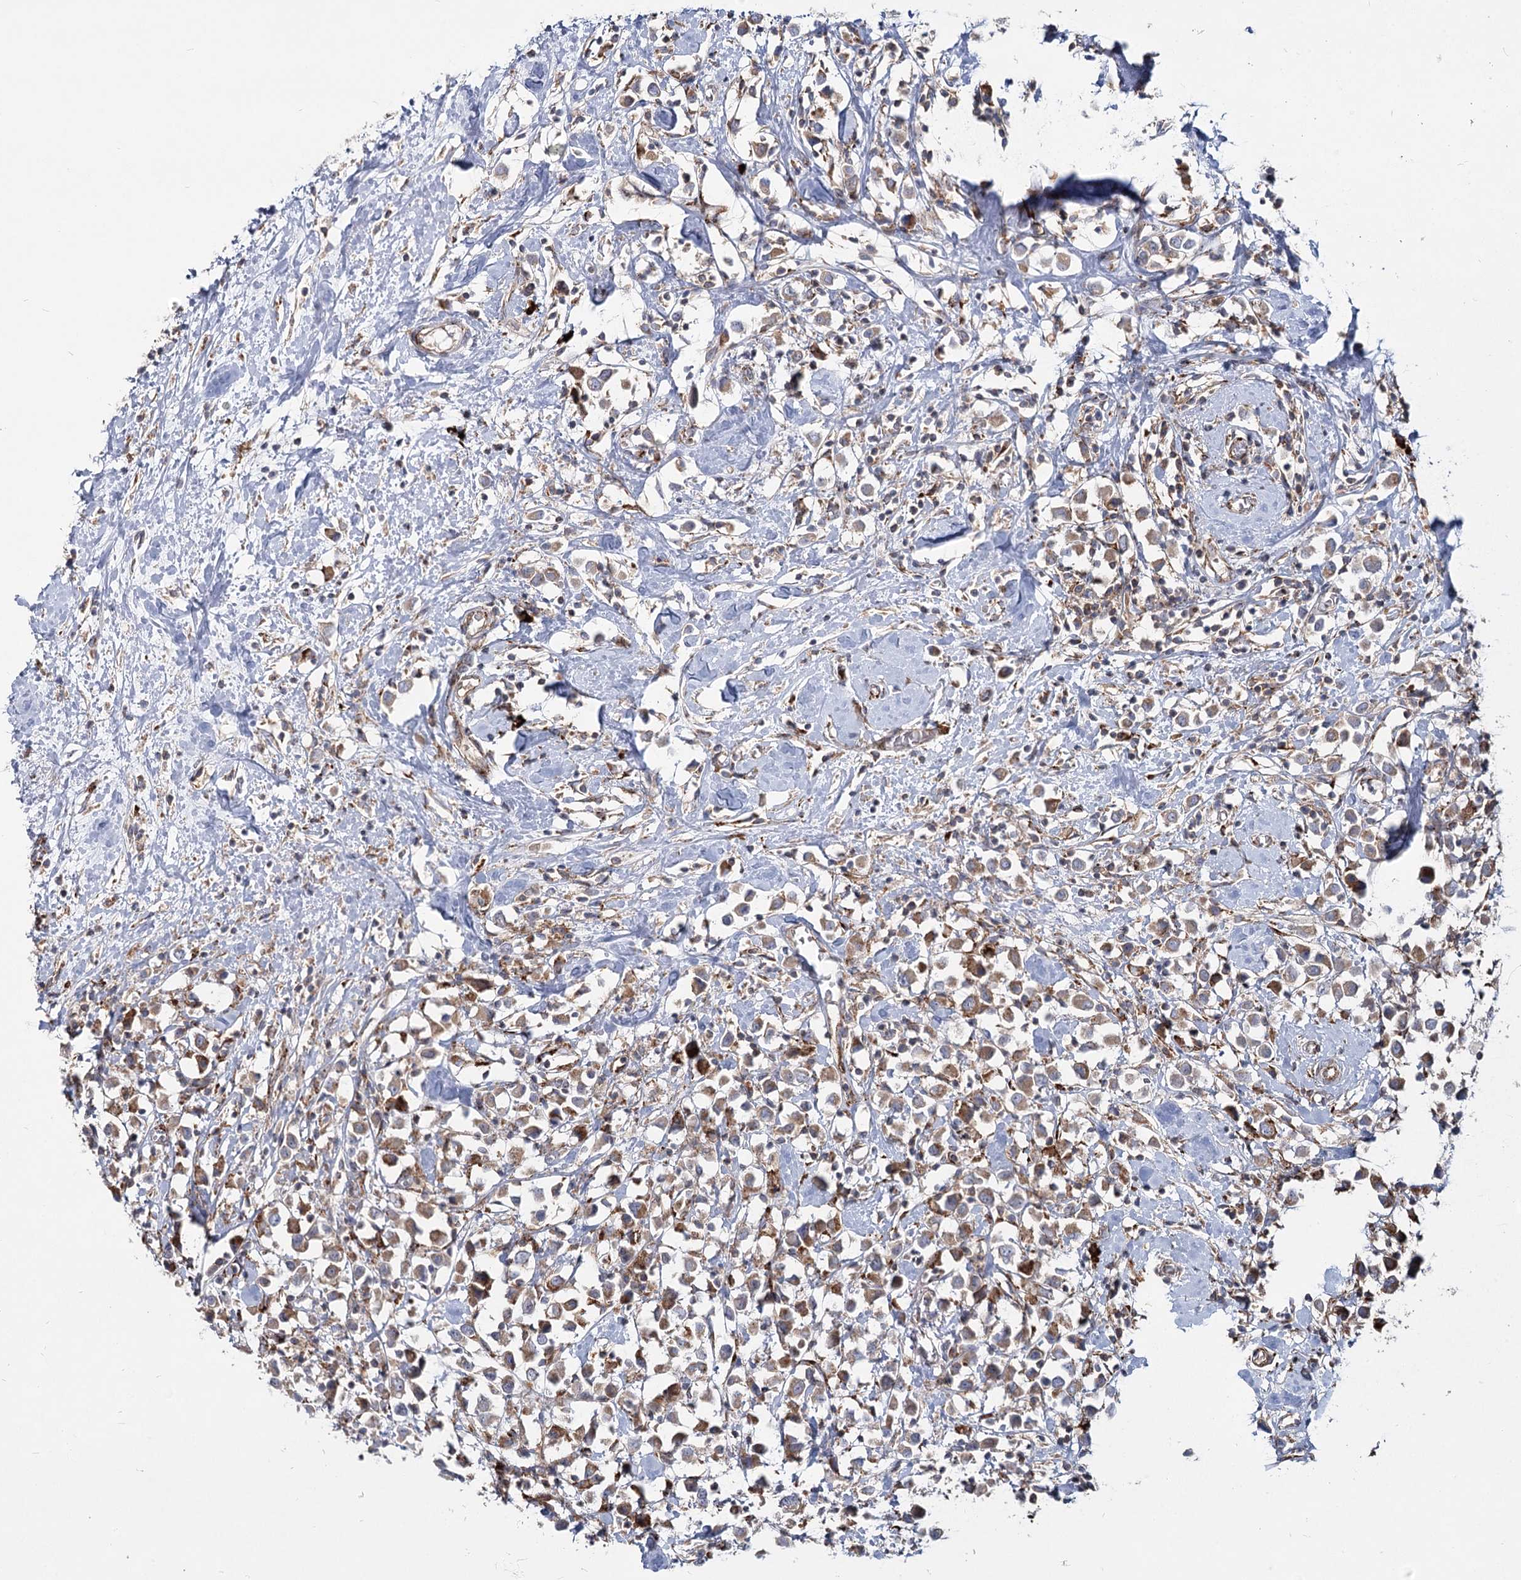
{"staining": {"intensity": "moderate", "quantity": ">75%", "location": "cytoplasmic/membranous"}, "tissue": "breast cancer", "cell_type": "Tumor cells", "image_type": "cancer", "snomed": [{"axis": "morphology", "description": "Duct carcinoma"}, {"axis": "topography", "description": "Breast"}], "caption": "This is a micrograph of immunohistochemistry staining of breast cancer, which shows moderate expression in the cytoplasmic/membranous of tumor cells.", "gene": "POGLUT1", "patient": {"sex": "female", "age": 61}}